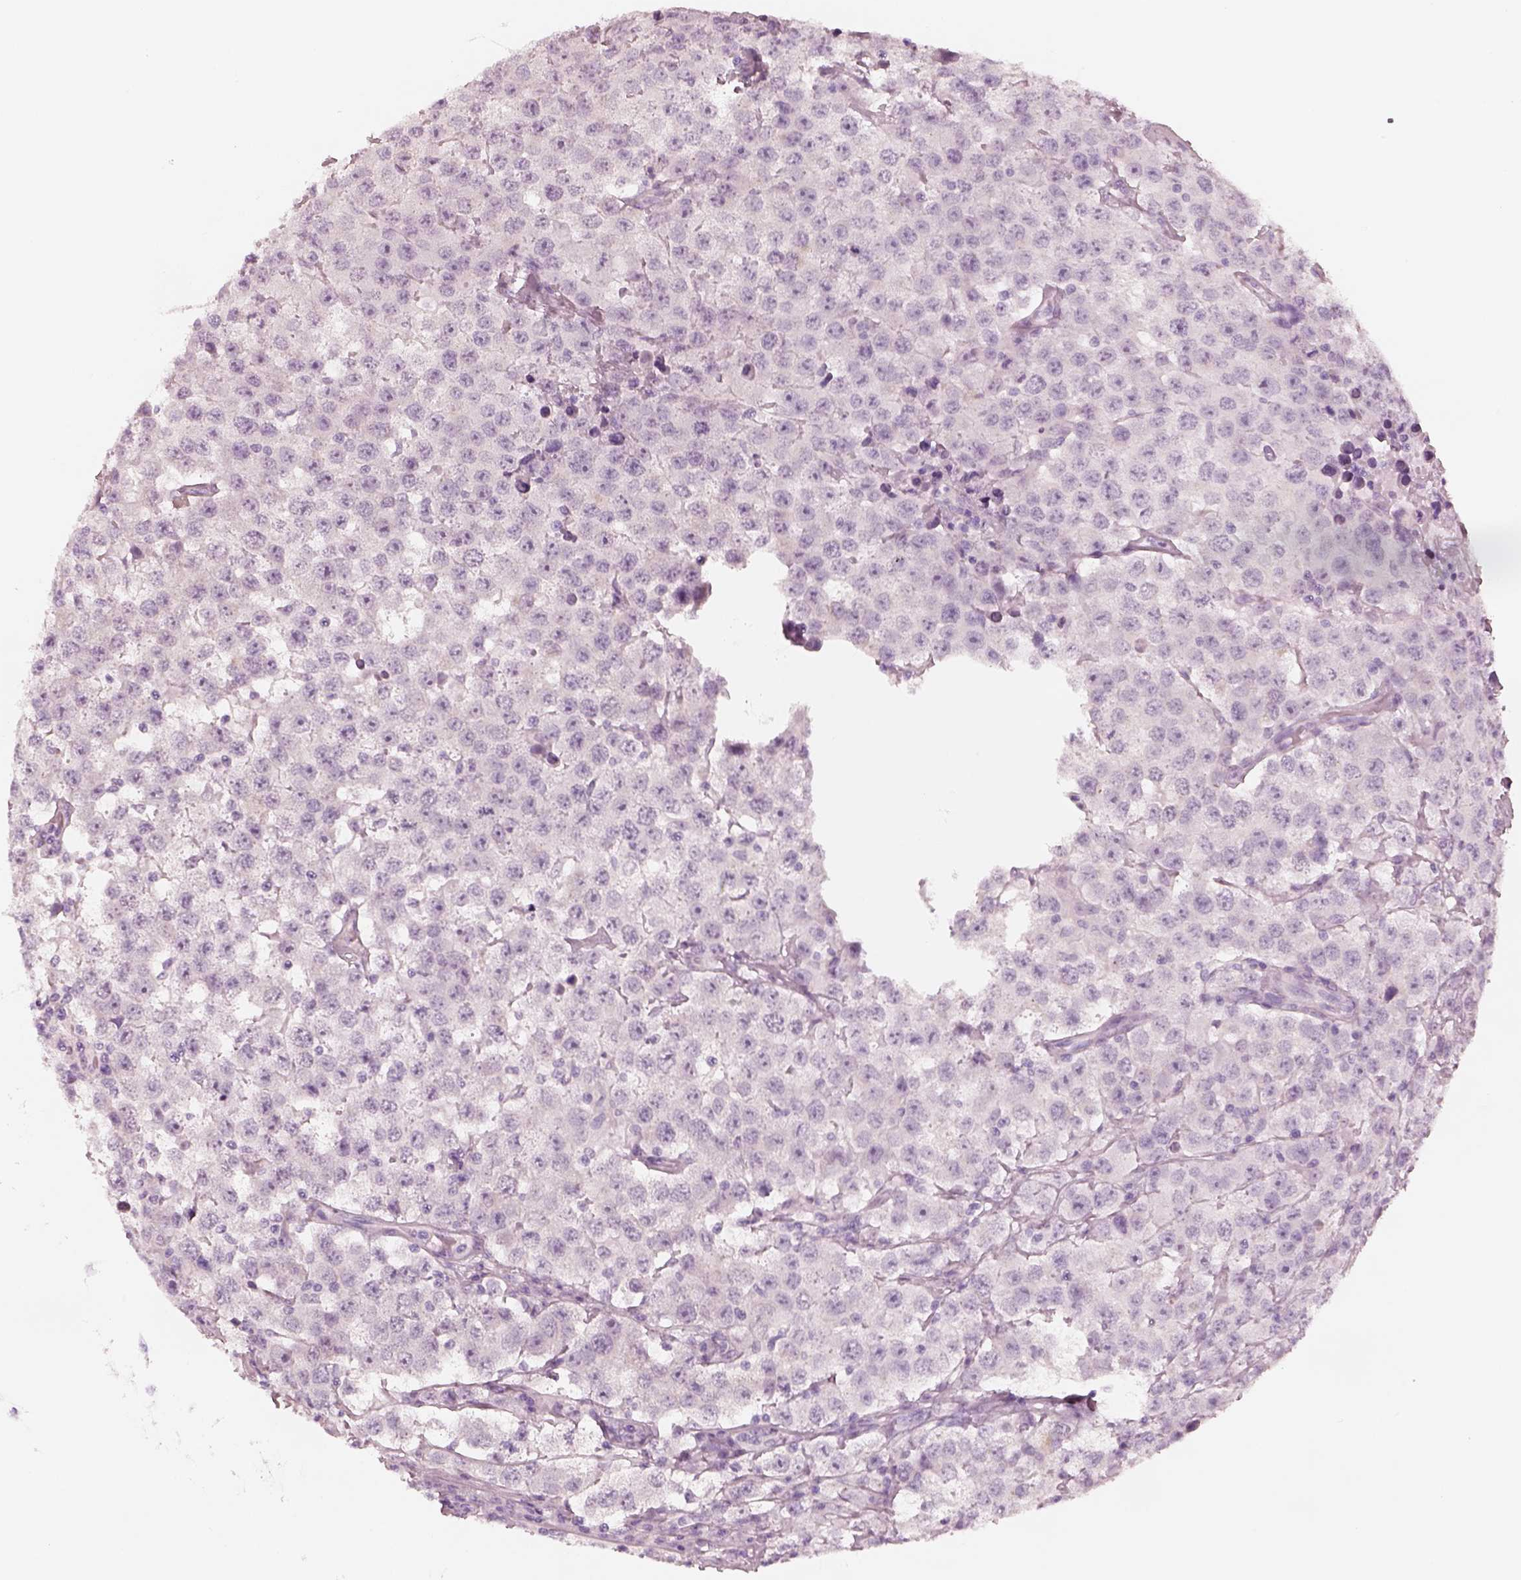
{"staining": {"intensity": "negative", "quantity": "none", "location": "none"}, "tissue": "testis cancer", "cell_type": "Tumor cells", "image_type": "cancer", "snomed": [{"axis": "morphology", "description": "Seminoma, NOS"}, {"axis": "topography", "description": "Testis"}], "caption": "Histopathology image shows no significant protein positivity in tumor cells of testis cancer.", "gene": "PON3", "patient": {"sex": "male", "age": 52}}